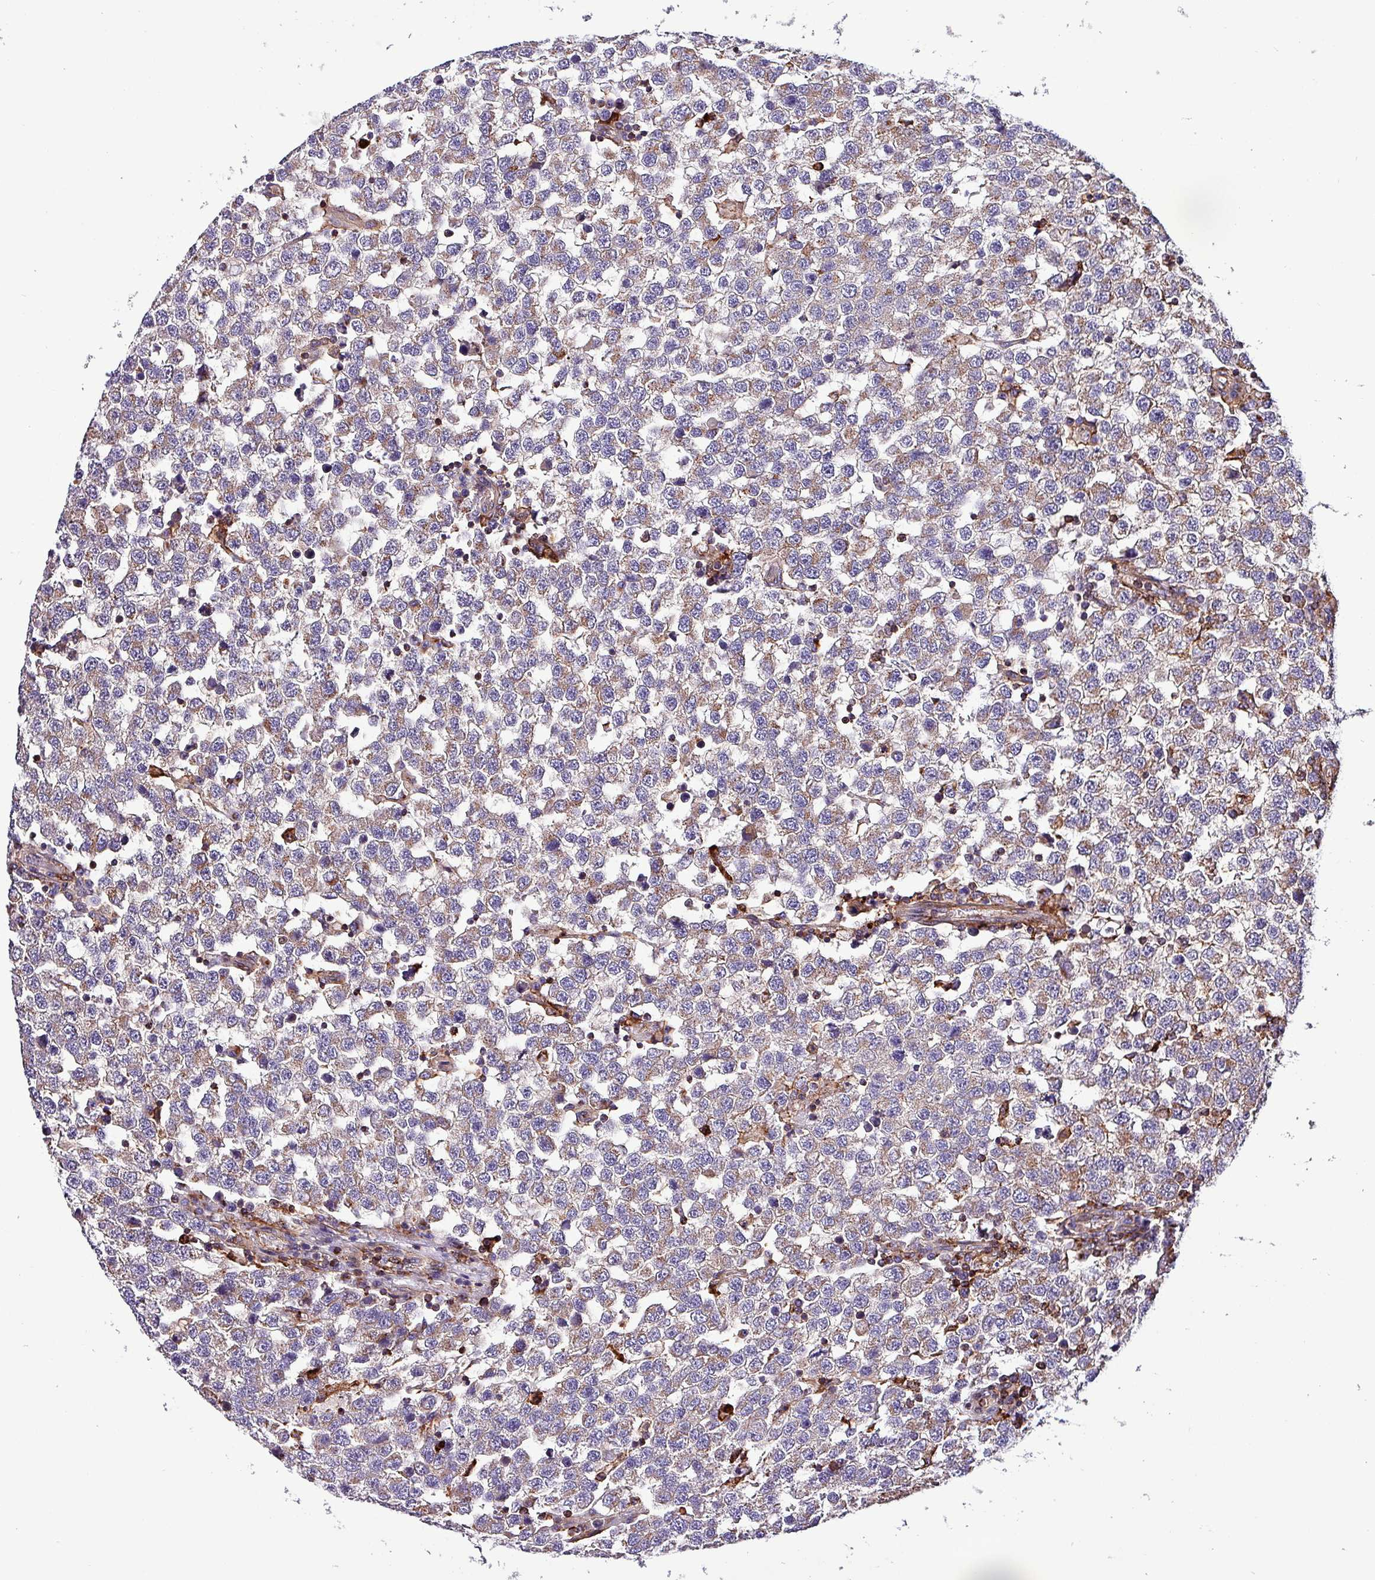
{"staining": {"intensity": "moderate", "quantity": ">75%", "location": "cytoplasmic/membranous"}, "tissue": "testis cancer", "cell_type": "Tumor cells", "image_type": "cancer", "snomed": [{"axis": "morphology", "description": "Seminoma, NOS"}, {"axis": "topography", "description": "Testis"}], "caption": "Immunohistochemical staining of human testis cancer (seminoma) reveals moderate cytoplasmic/membranous protein staining in about >75% of tumor cells. Nuclei are stained in blue.", "gene": "VAMP4", "patient": {"sex": "male", "age": 34}}